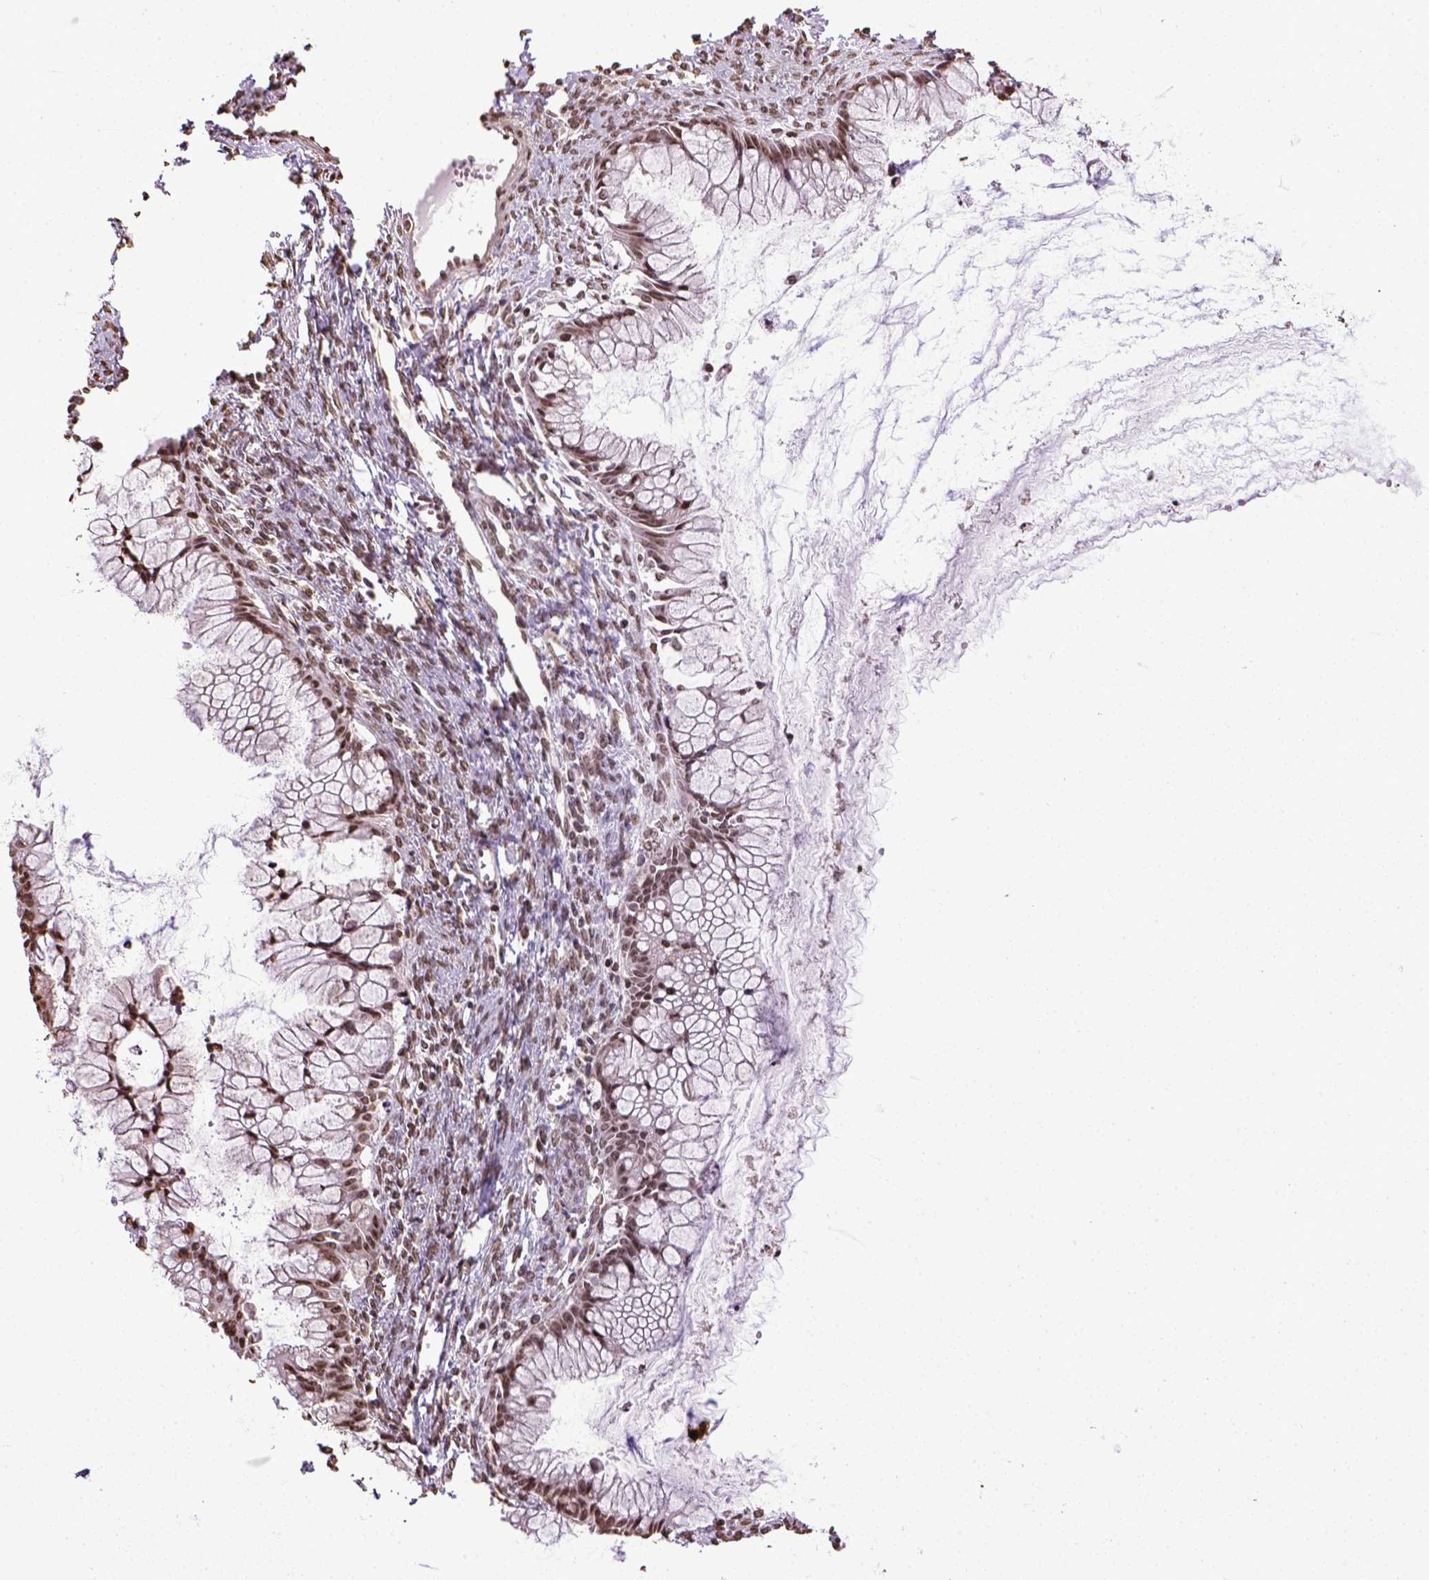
{"staining": {"intensity": "moderate", "quantity": ">75%", "location": "nuclear"}, "tissue": "ovarian cancer", "cell_type": "Tumor cells", "image_type": "cancer", "snomed": [{"axis": "morphology", "description": "Cystadenocarcinoma, mucinous, NOS"}, {"axis": "topography", "description": "Ovary"}], "caption": "Approximately >75% of tumor cells in ovarian mucinous cystadenocarcinoma show moderate nuclear protein staining as visualized by brown immunohistochemical staining.", "gene": "ZNF75D", "patient": {"sex": "female", "age": 41}}